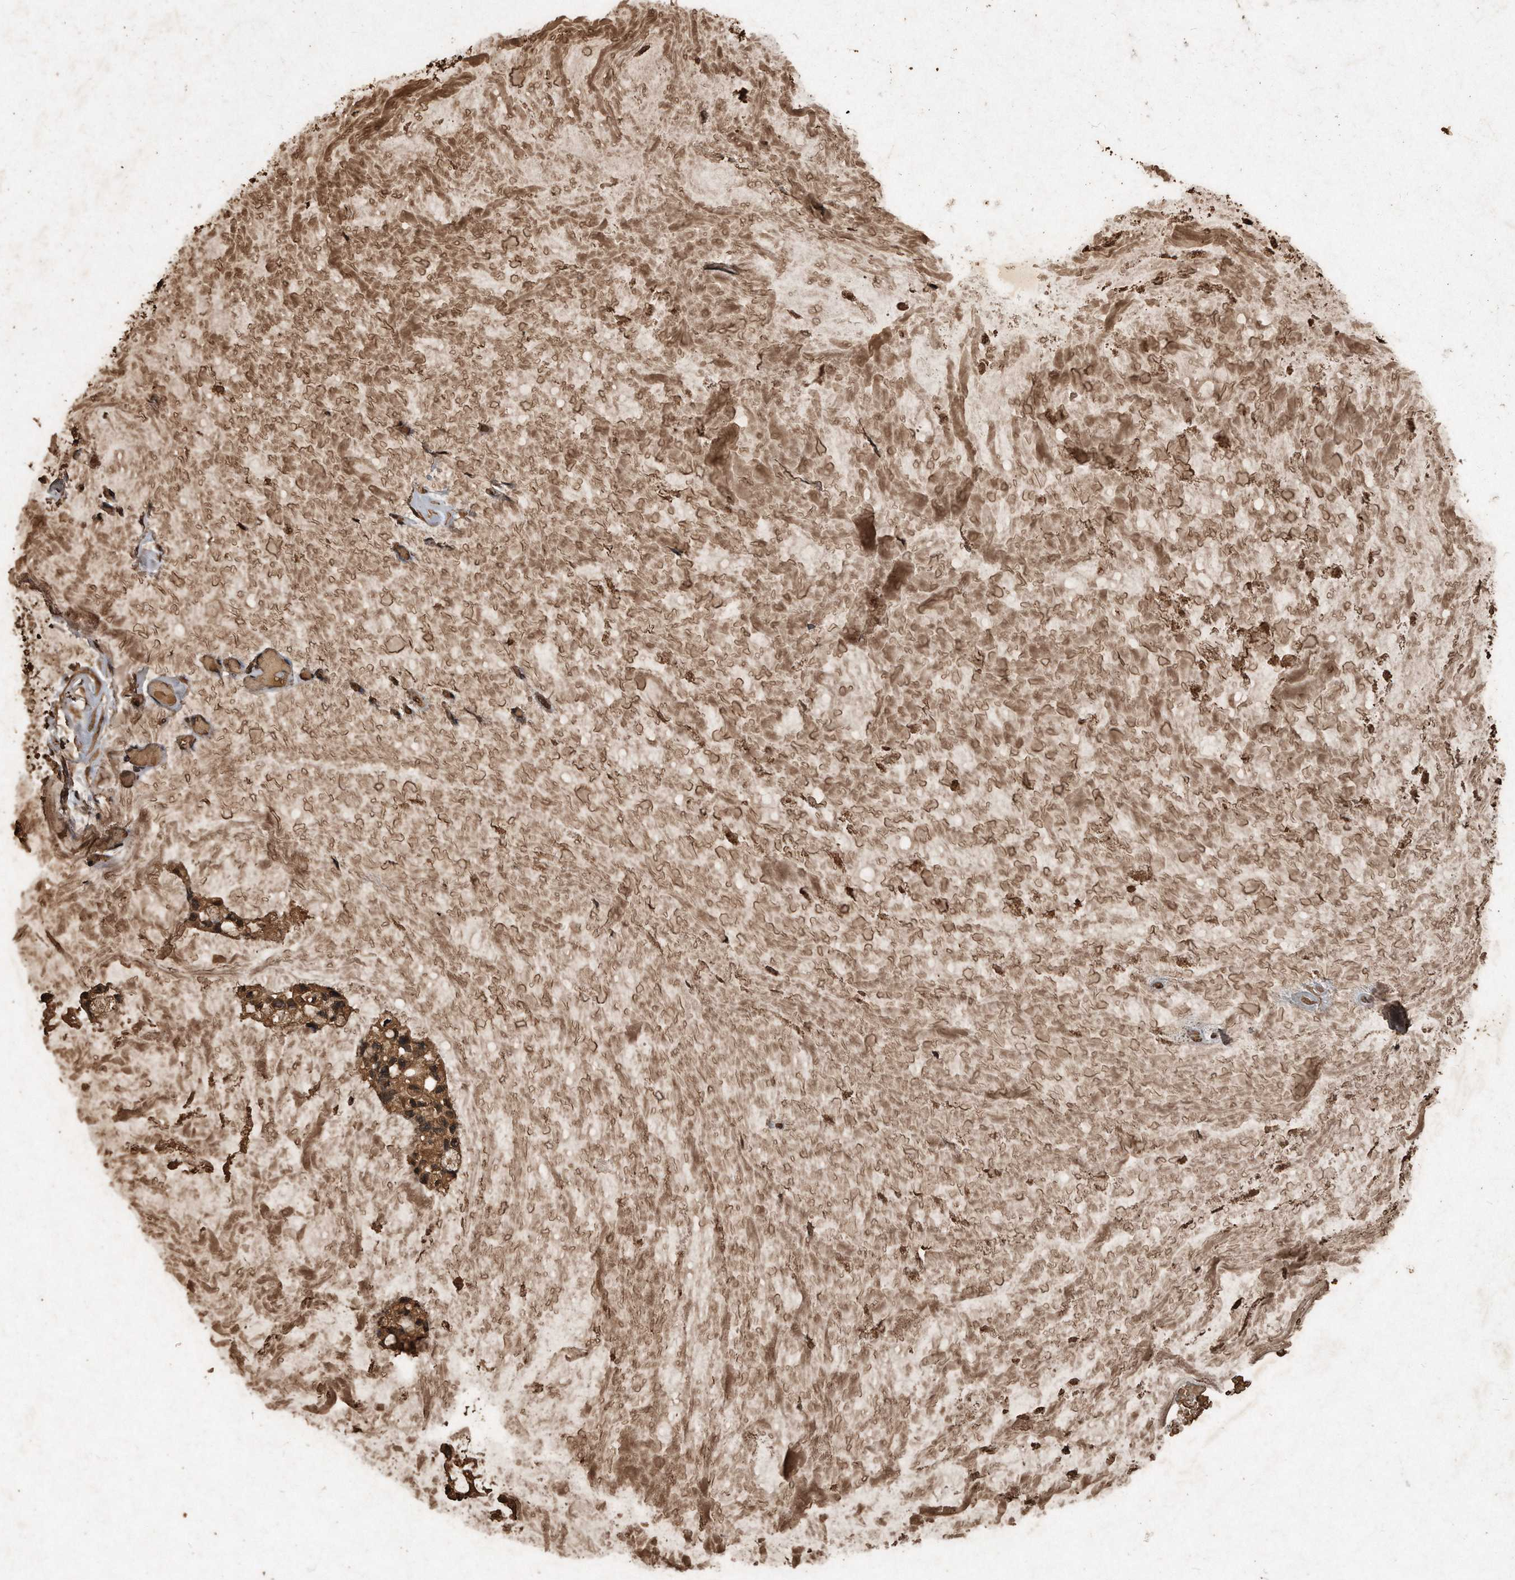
{"staining": {"intensity": "moderate", "quantity": ">75%", "location": "cytoplasmic/membranous,nuclear"}, "tissue": "ovarian cancer", "cell_type": "Tumor cells", "image_type": "cancer", "snomed": [{"axis": "morphology", "description": "Cystadenocarcinoma, mucinous, NOS"}, {"axis": "topography", "description": "Ovary"}], "caption": "Immunohistochemical staining of human mucinous cystadenocarcinoma (ovarian) reveals medium levels of moderate cytoplasmic/membranous and nuclear protein positivity in about >75% of tumor cells.", "gene": "CFLAR", "patient": {"sex": "female", "age": 39}}